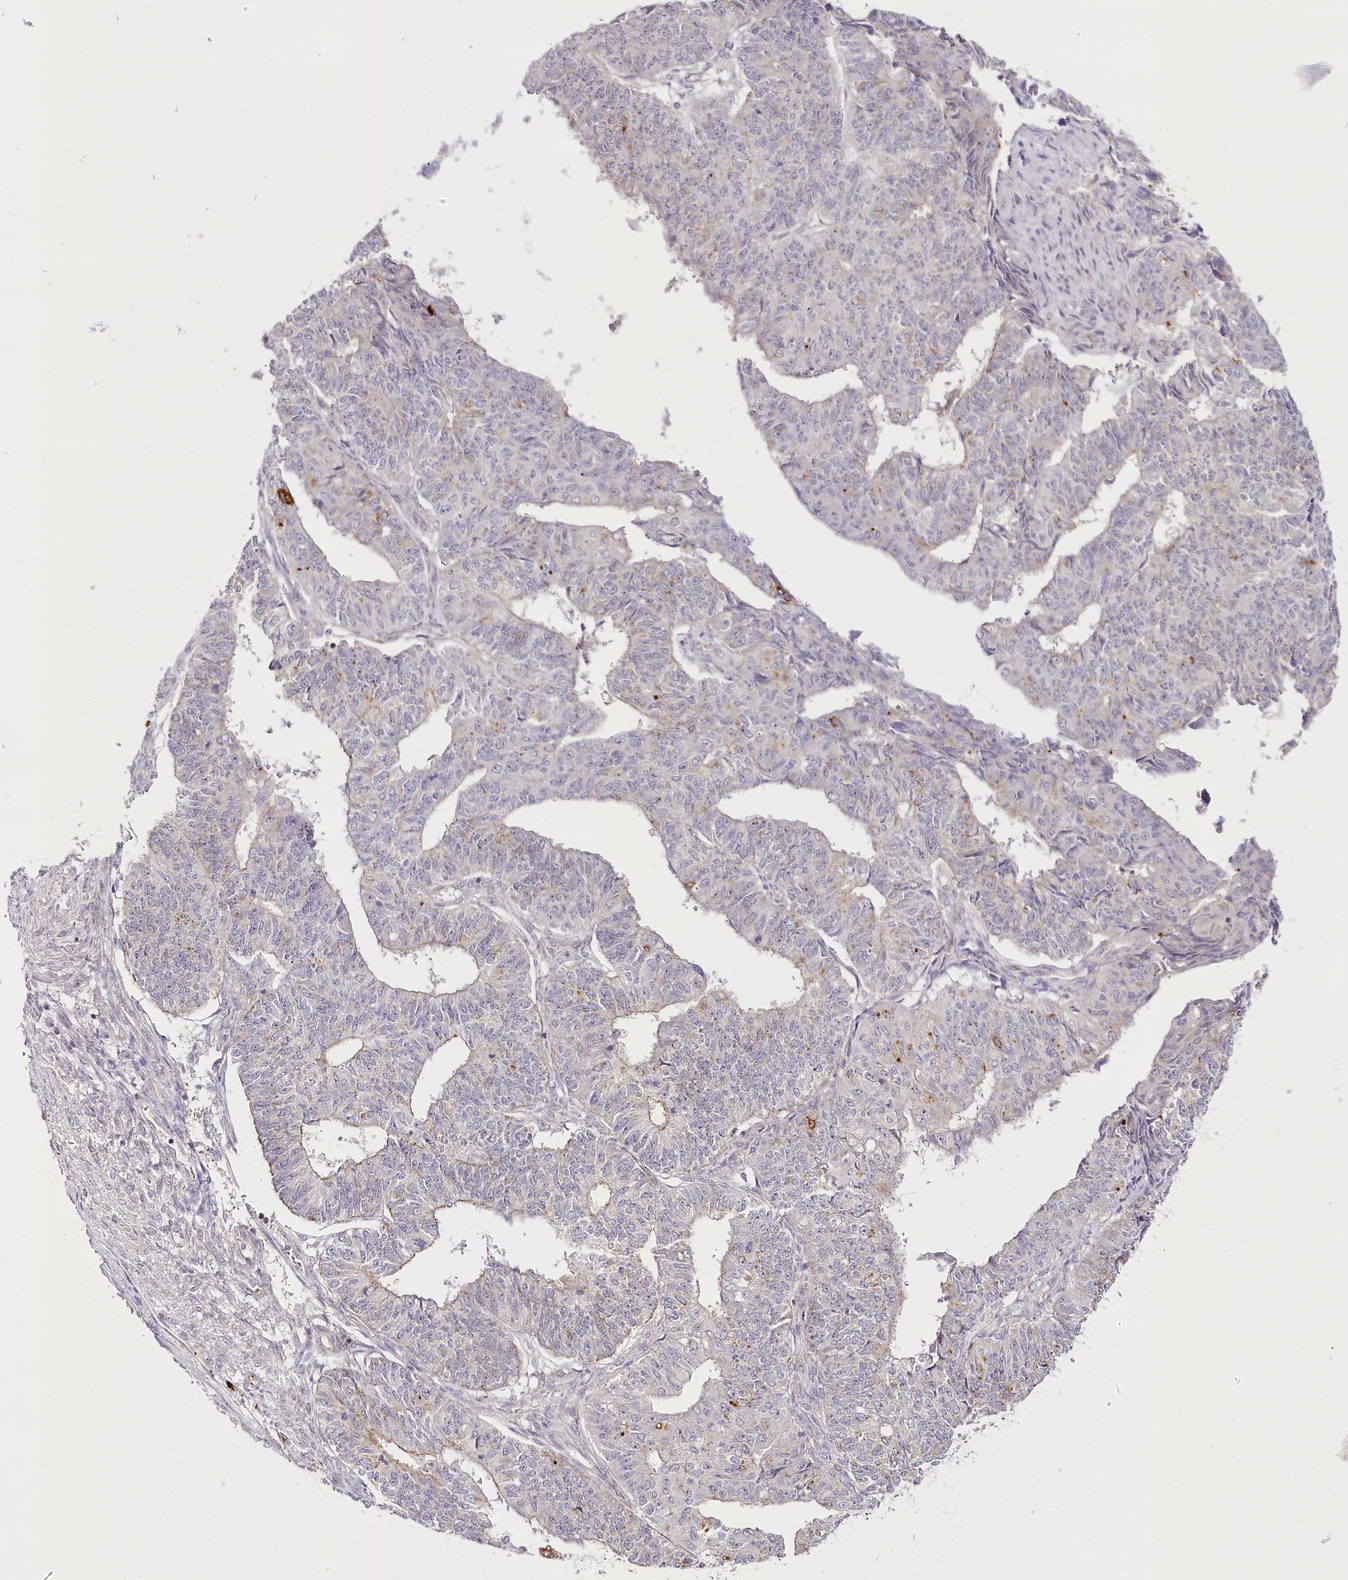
{"staining": {"intensity": "weak", "quantity": "<25%", "location": "cytoplasmic/membranous"}, "tissue": "endometrial cancer", "cell_type": "Tumor cells", "image_type": "cancer", "snomed": [{"axis": "morphology", "description": "Adenocarcinoma, NOS"}, {"axis": "topography", "description": "Endometrium"}], "caption": "Tumor cells show no significant positivity in endometrial adenocarcinoma.", "gene": "VWA5A", "patient": {"sex": "female", "age": 32}}